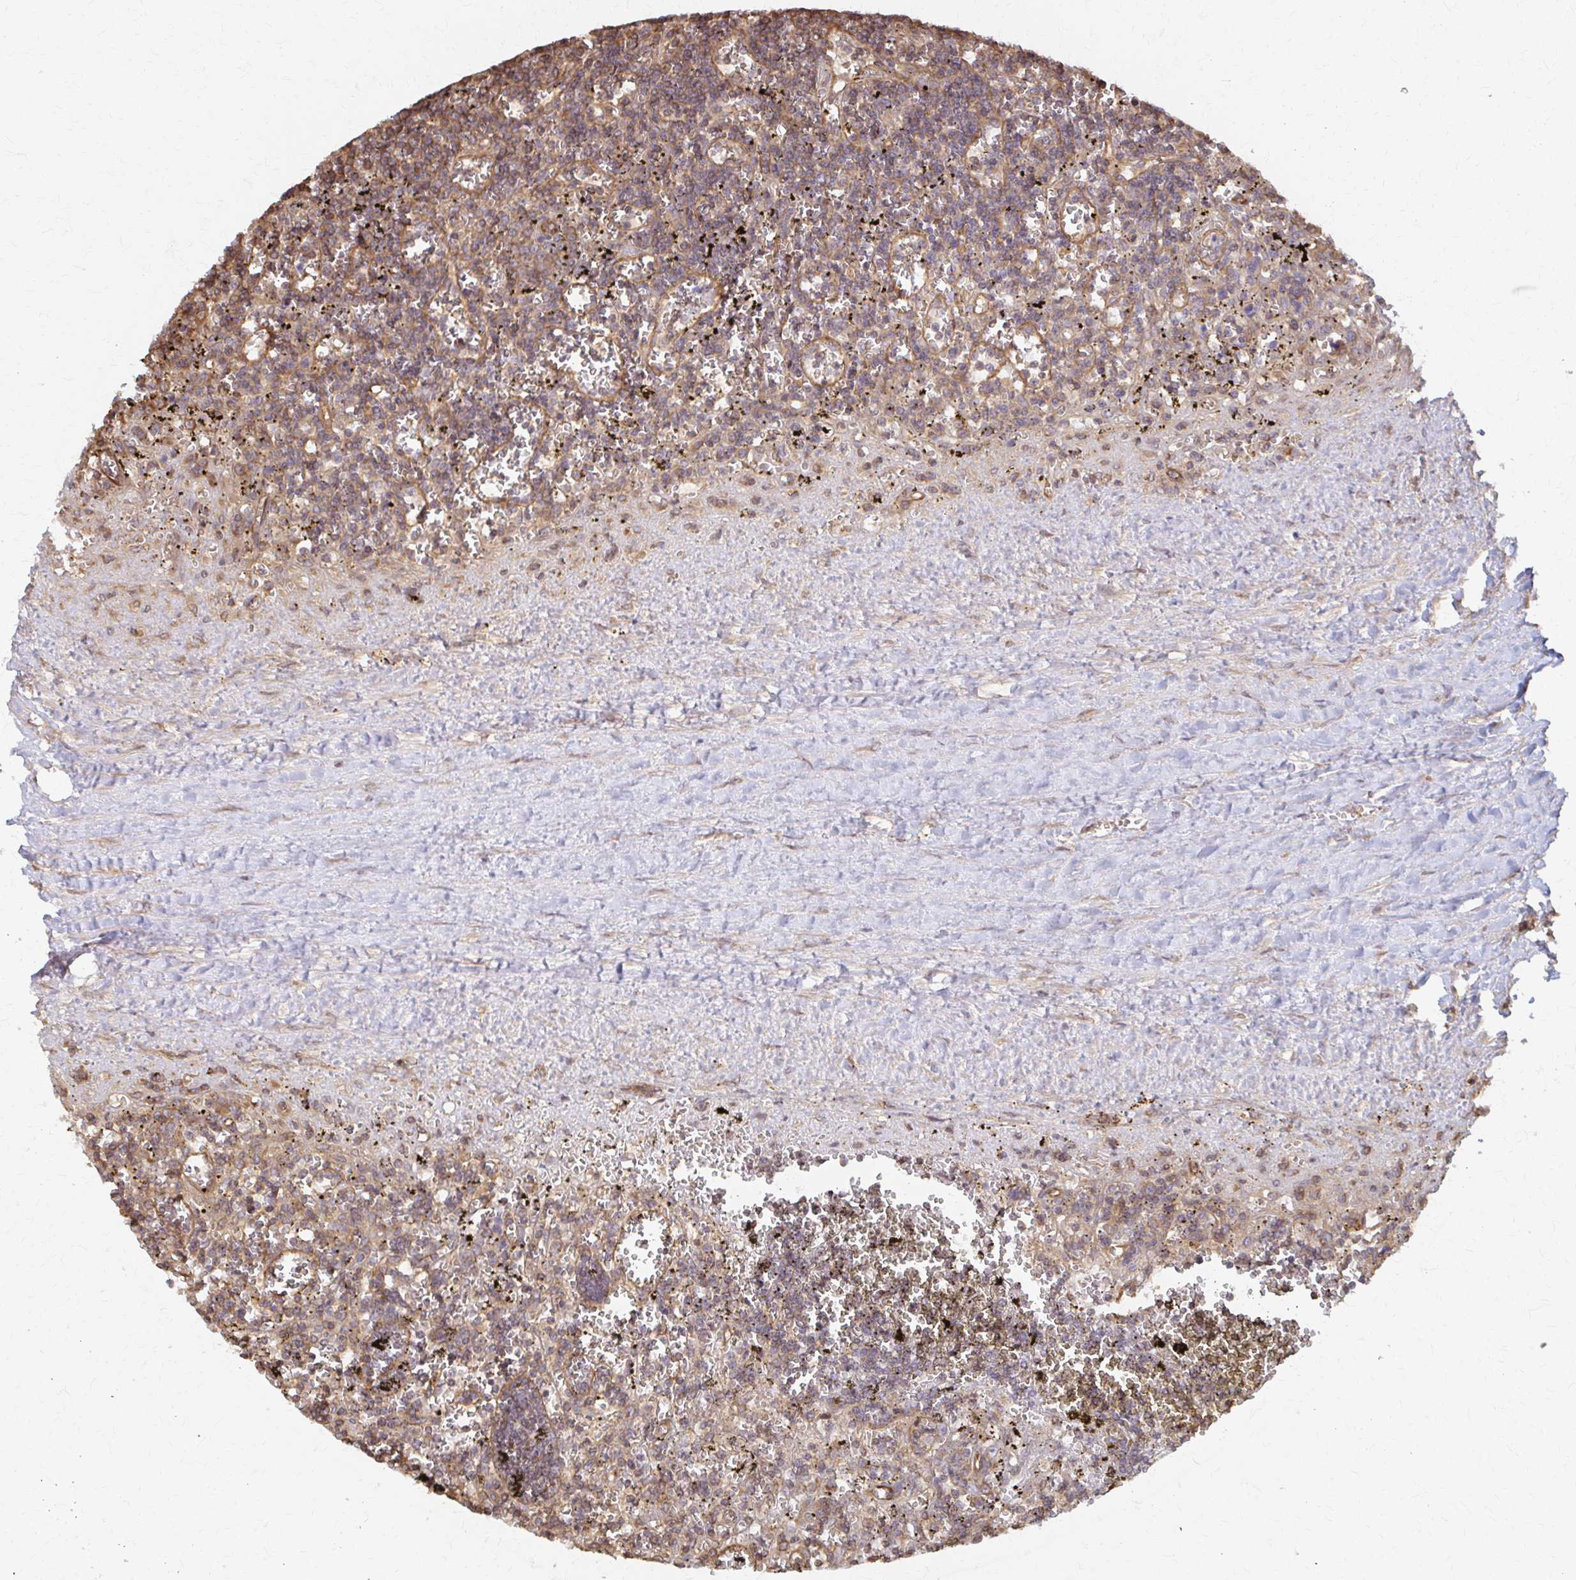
{"staining": {"intensity": "weak", "quantity": "25%-75%", "location": "cytoplasmic/membranous"}, "tissue": "lymphoma", "cell_type": "Tumor cells", "image_type": "cancer", "snomed": [{"axis": "morphology", "description": "Malignant lymphoma, non-Hodgkin's type, Low grade"}, {"axis": "topography", "description": "Spleen"}], "caption": "This photomicrograph displays immunohistochemistry (IHC) staining of human malignant lymphoma, non-Hodgkin's type (low-grade), with low weak cytoplasmic/membranous expression in approximately 25%-75% of tumor cells.", "gene": "ARHGAP35", "patient": {"sex": "male", "age": 60}}